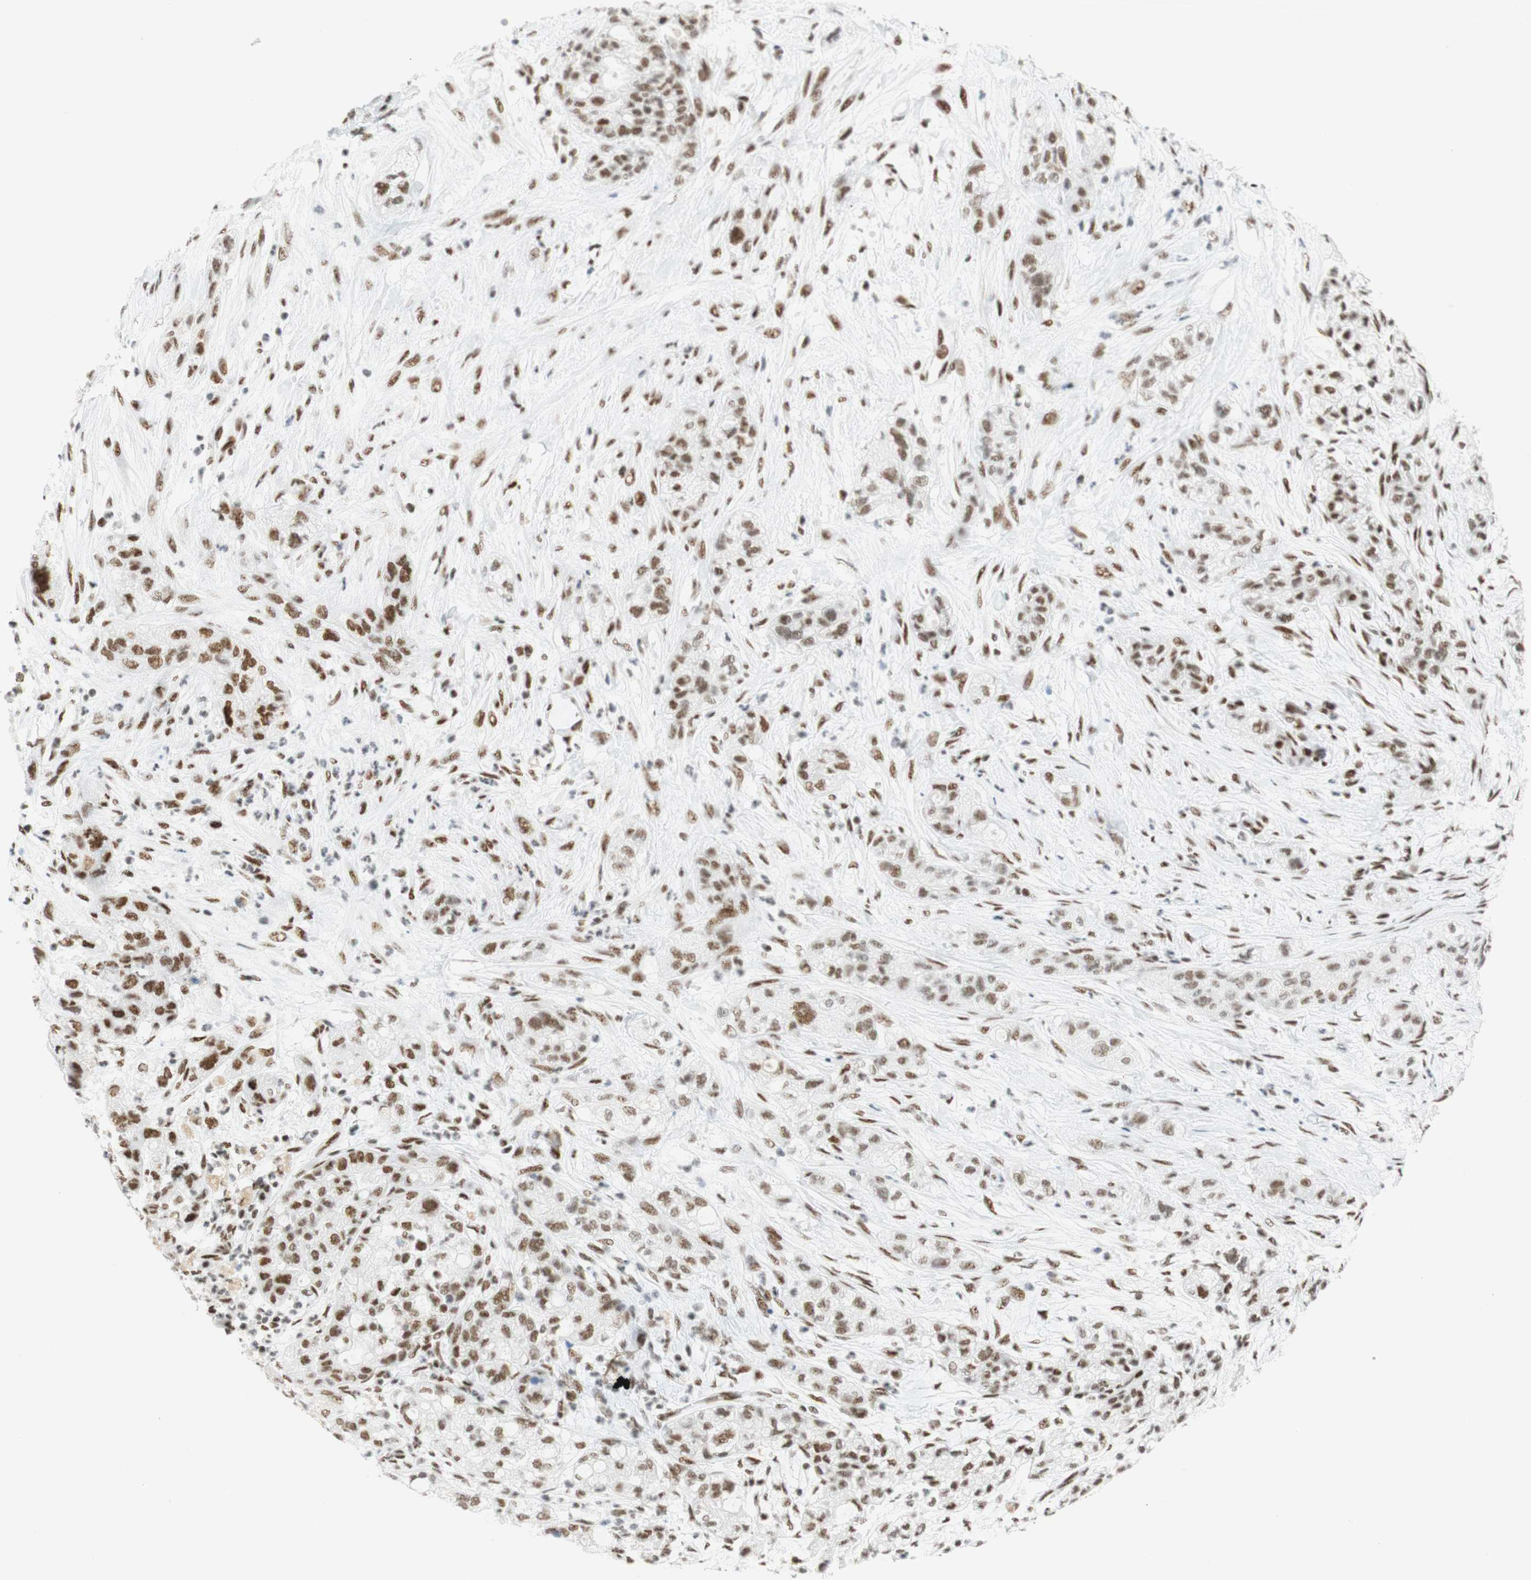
{"staining": {"intensity": "moderate", "quantity": "25%-75%", "location": "nuclear"}, "tissue": "pancreatic cancer", "cell_type": "Tumor cells", "image_type": "cancer", "snomed": [{"axis": "morphology", "description": "Adenocarcinoma, NOS"}, {"axis": "topography", "description": "Pancreas"}], "caption": "Immunohistochemistry (IHC) image of neoplastic tissue: human pancreatic cancer stained using IHC displays medium levels of moderate protein expression localized specifically in the nuclear of tumor cells, appearing as a nuclear brown color.", "gene": "RNF20", "patient": {"sex": "female", "age": 78}}